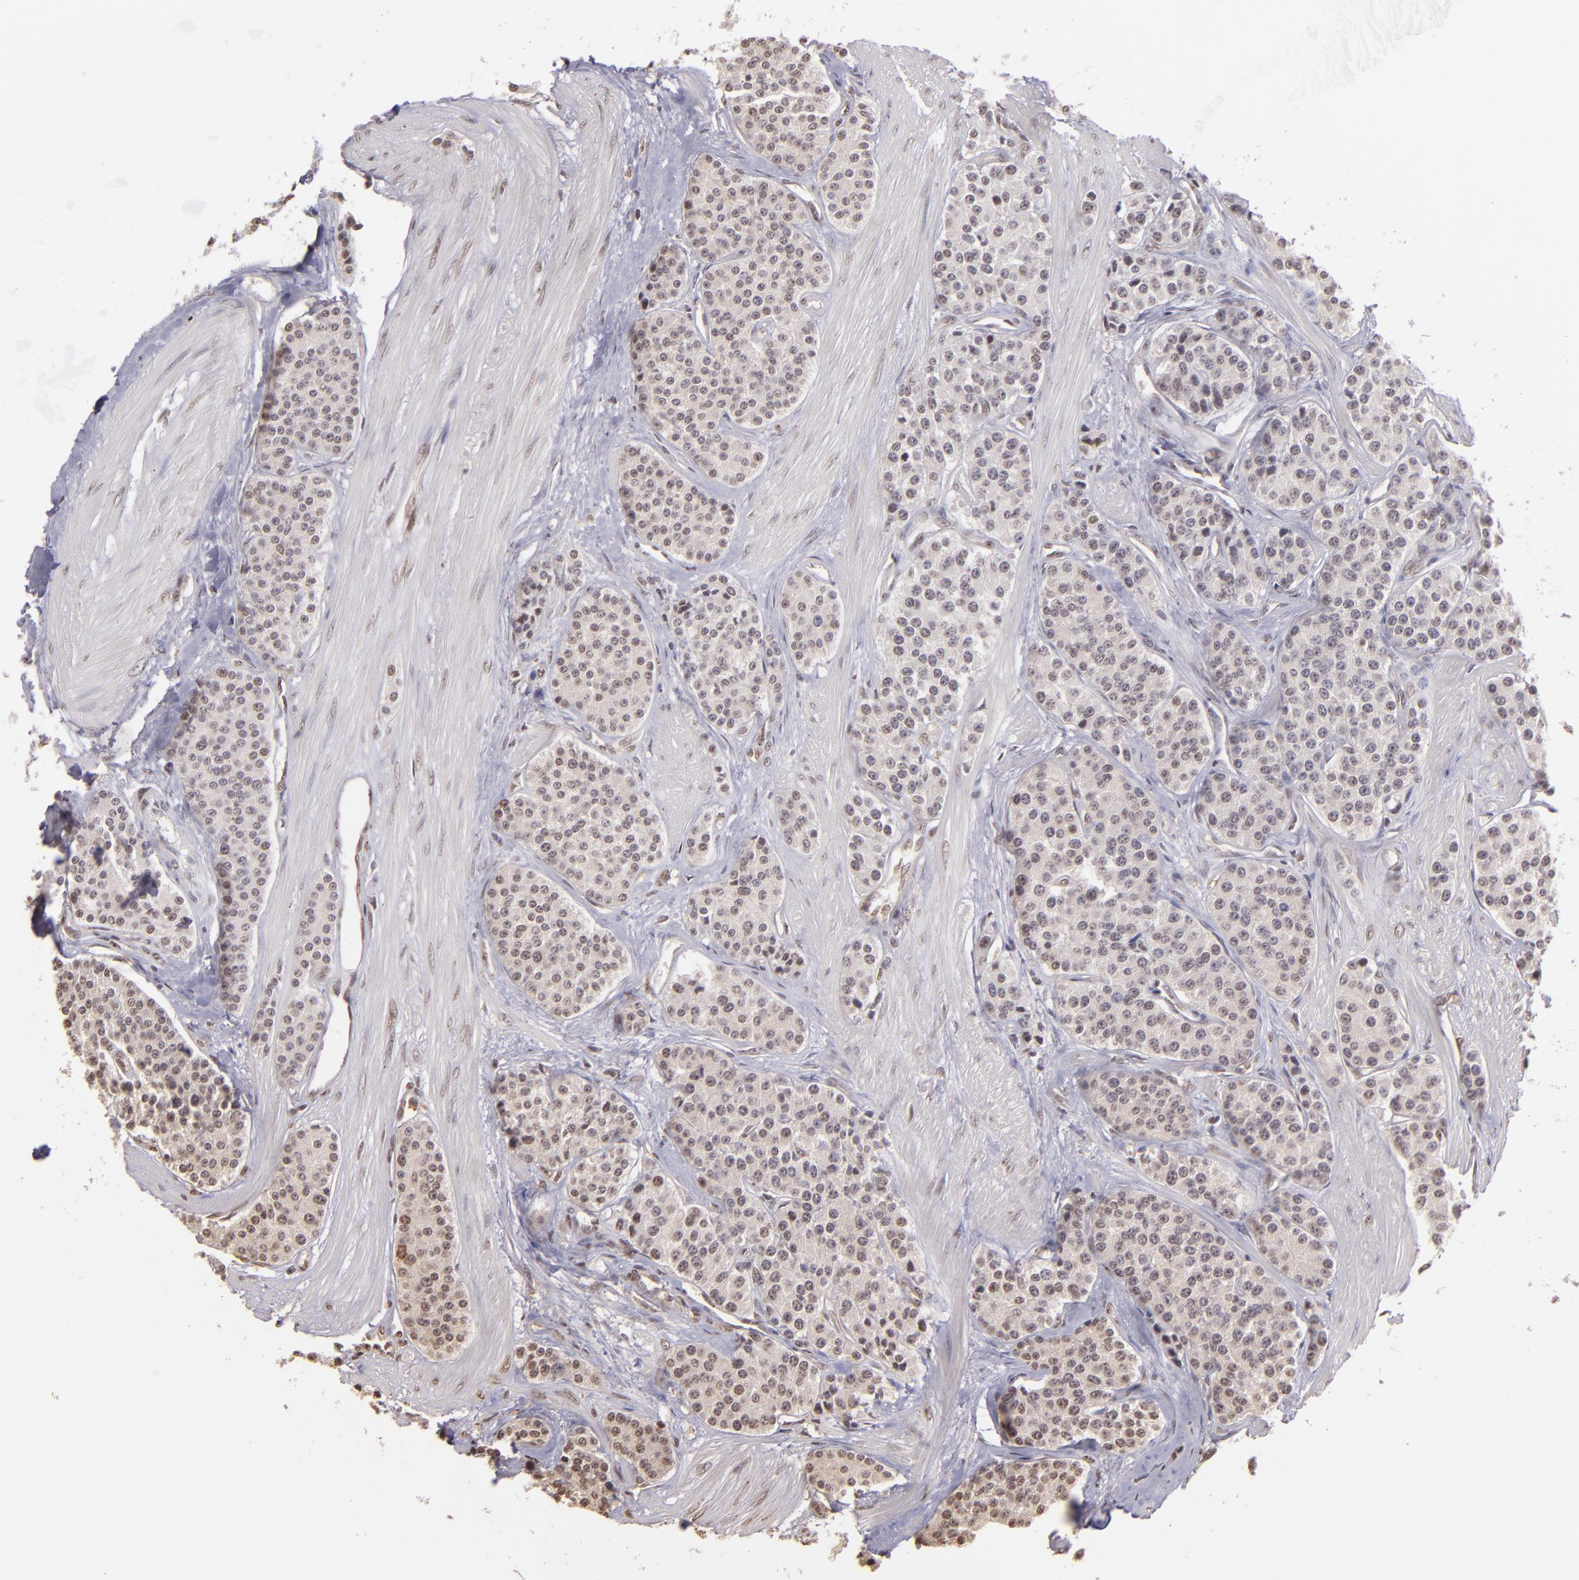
{"staining": {"intensity": "weak", "quantity": "25%-75%", "location": "nuclear"}, "tissue": "carcinoid", "cell_type": "Tumor cells", "image_type": "cancer", "snomed": [{"axis": "morphology", "description": "Carcinoid, malignant, NOS"}, {"axis": "topography", "description": "Stomach"}], "caption": "Carcinoid stained for a protein (brown) reveals weak nuclear positive positivity in about 25%-75% of tumor cells.", "gene": "ARPC2", "patient": {"sex": "female", "age": 76}}